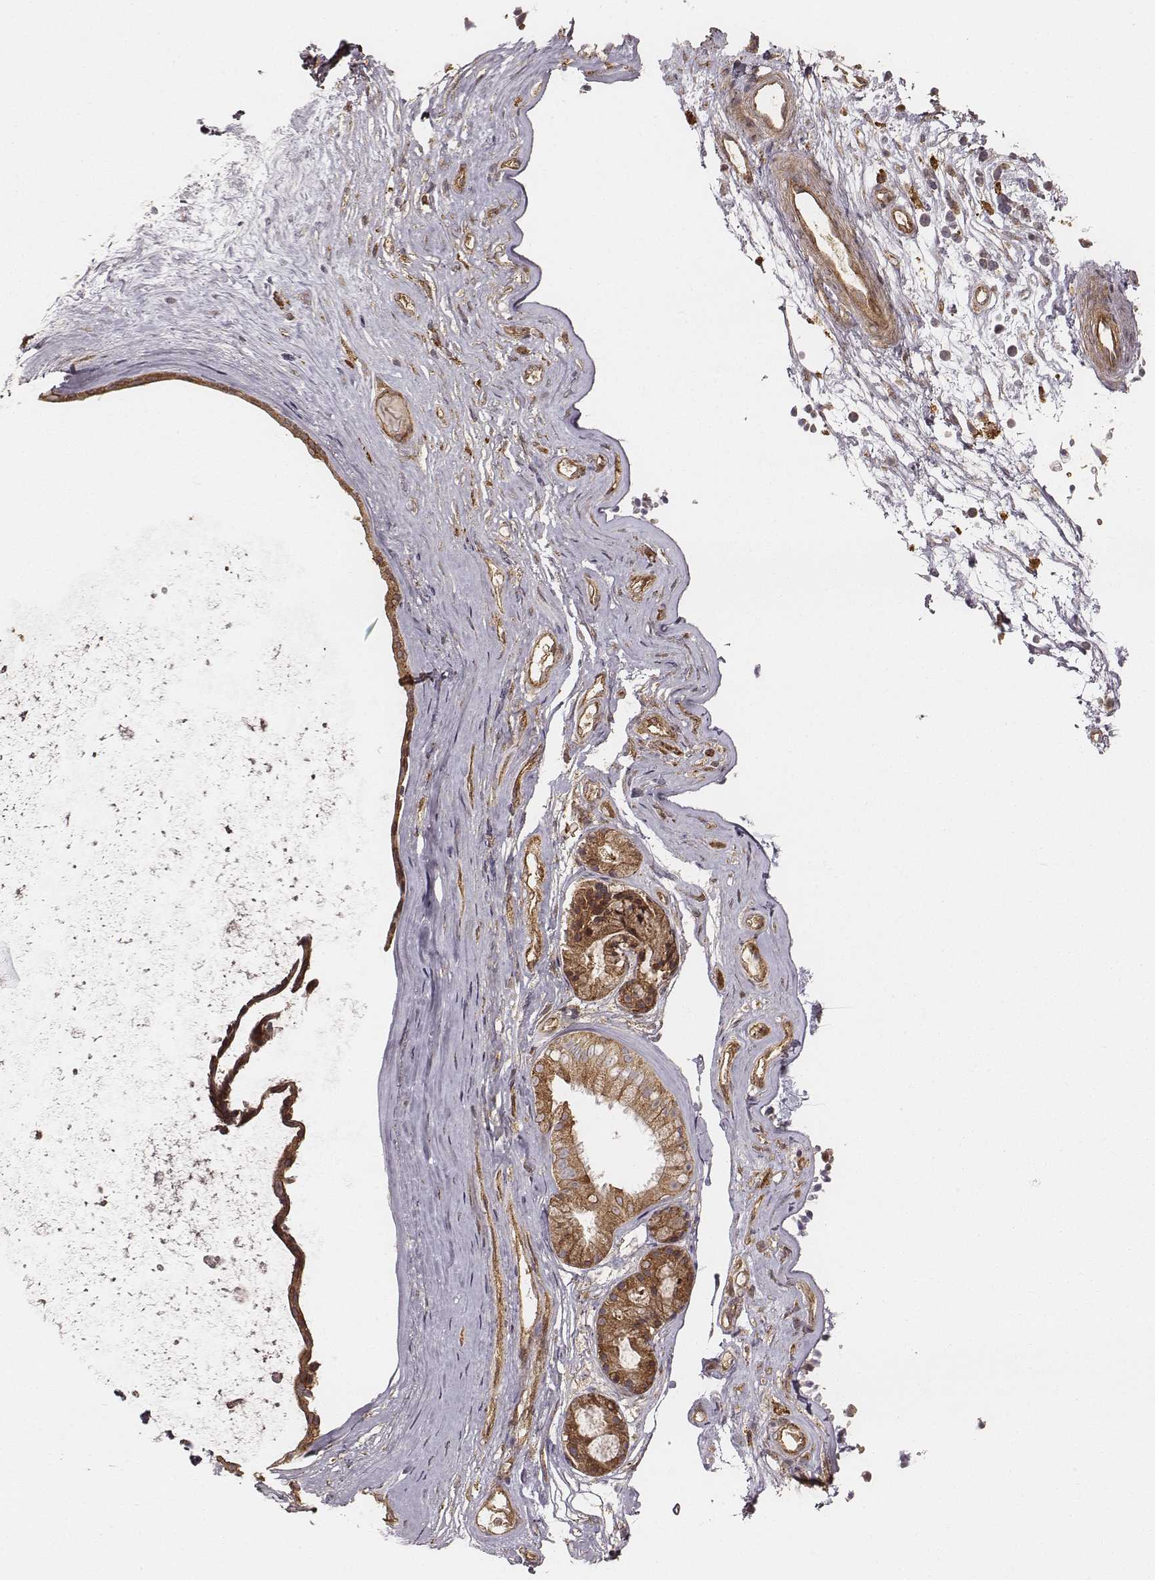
{"staining": {"intensity": "strong", "quantity": ">75%", "location": "cytoplasmic/membranous"}, "tissue": "nasopharynx", "cell_type": "Respiratory epithelial cells", "image_type": "normal", "snomed": [{"axis": "morphology", "description": "Normal tissue, NOS"}, {"axis": "topography", "description": "Nasopharynx"}], "caption": "Immunohistochemistry micrograph of unremarkable nasopharynx stained for a protein (brown), which demonstrates high levels of strong cytoplasmic/membranous staining in approximately >75% of respiratory epithelial cells.", "gene": "VPS26A", "patient": {"sex": "female", "age": 85}}